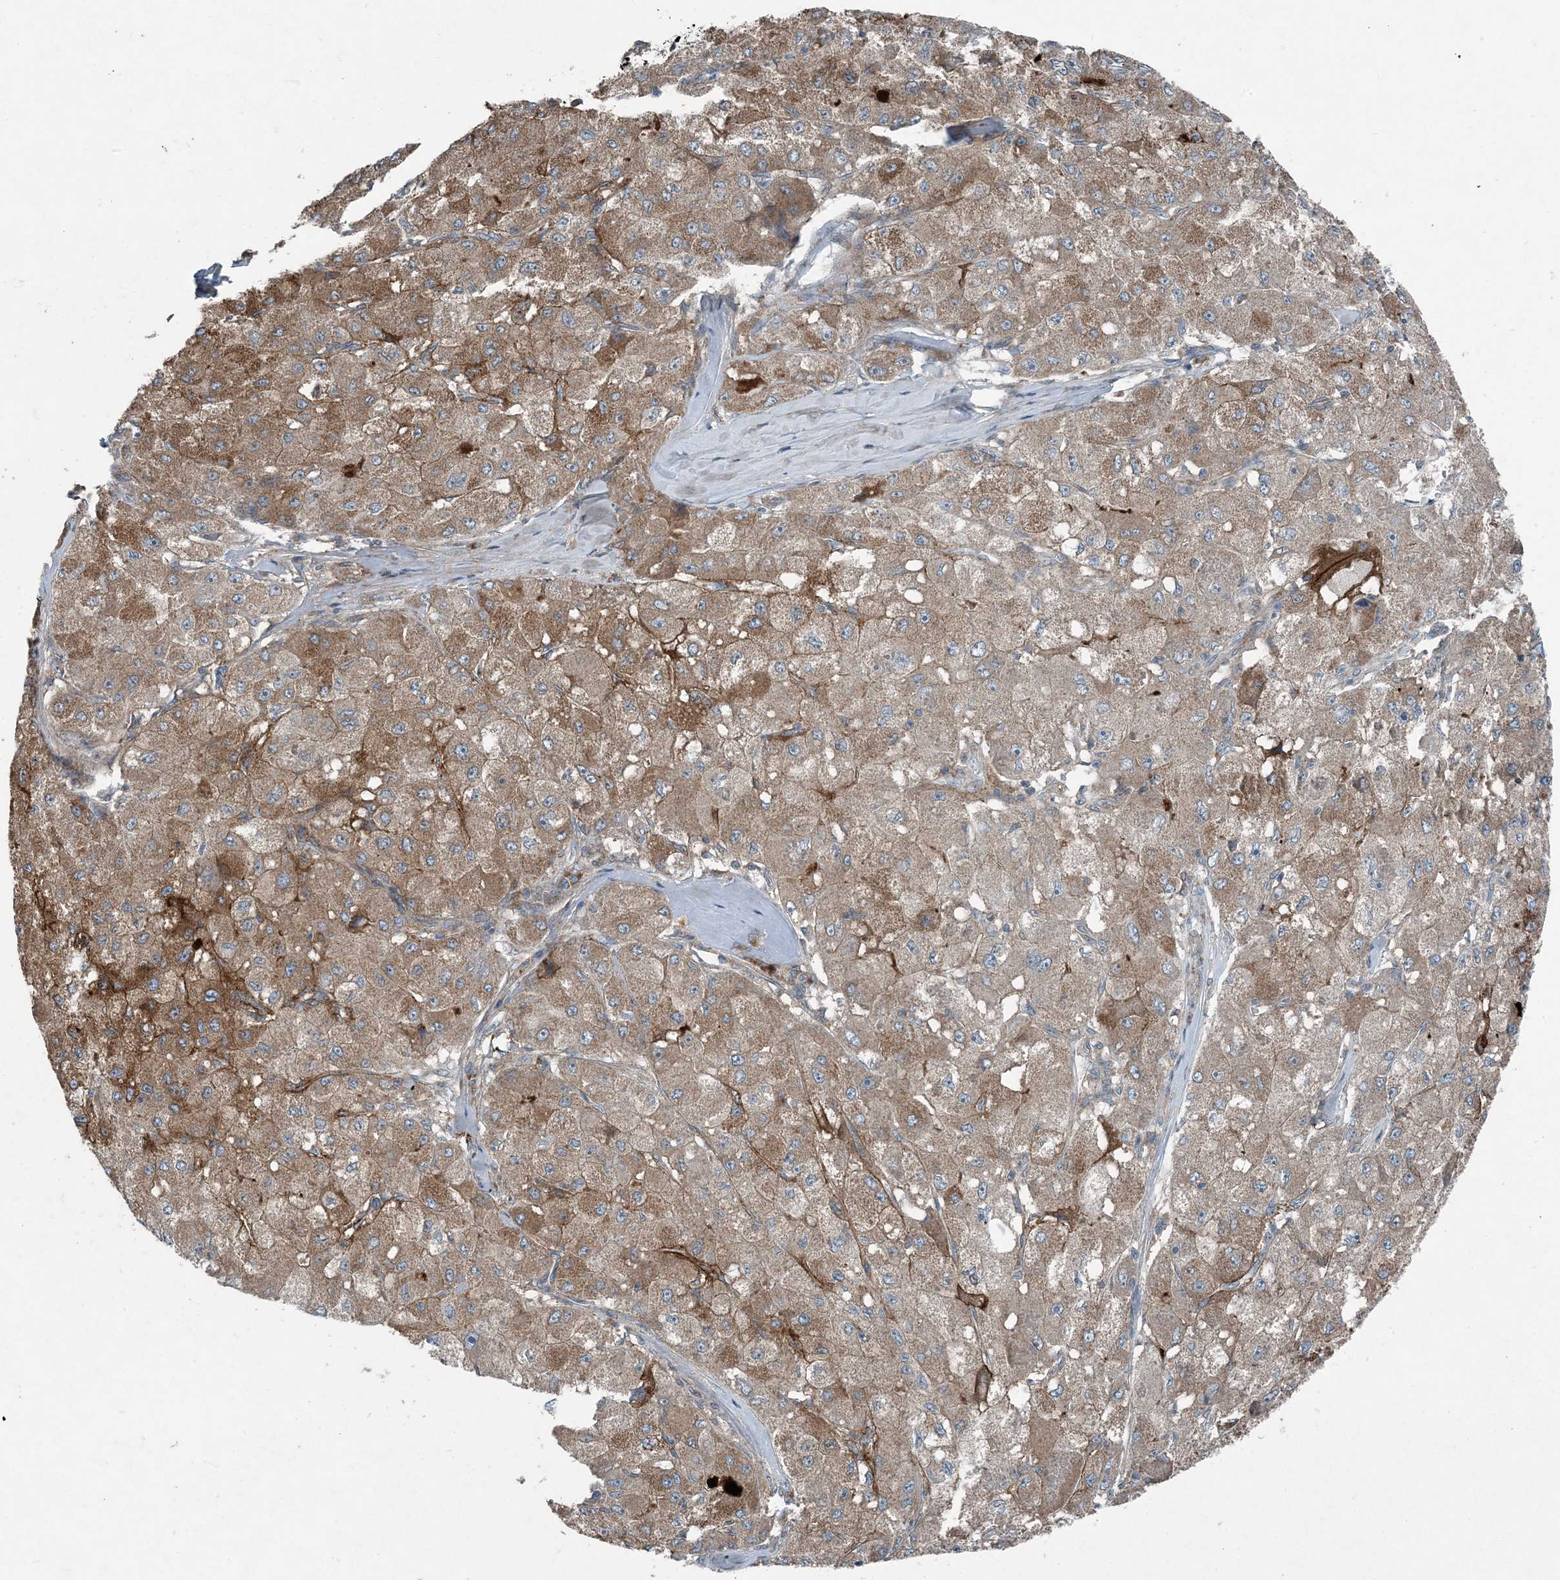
{"staining": {"intensity": "moderate", "quantity": ">75%", "location": "cytoplasmic/membranous"}, "tissue": "liver cancer", "cell_type": "Tumor cells", "image_type": "cancer", "snomed": [{"axis": "morphology", "description": "Carcinoma, Hepatocellular, NOS"}, {"axis": "topography", "description": "Liver"}], "caption": "Brown immunohistochemical staining in human hepatocellular carcinoma (liver) displays moderate cytoplasmic/membranous expression in about >75% of tumor cells.", "gene": "APOM", "patient": {"sex": "male", "age": 80}}